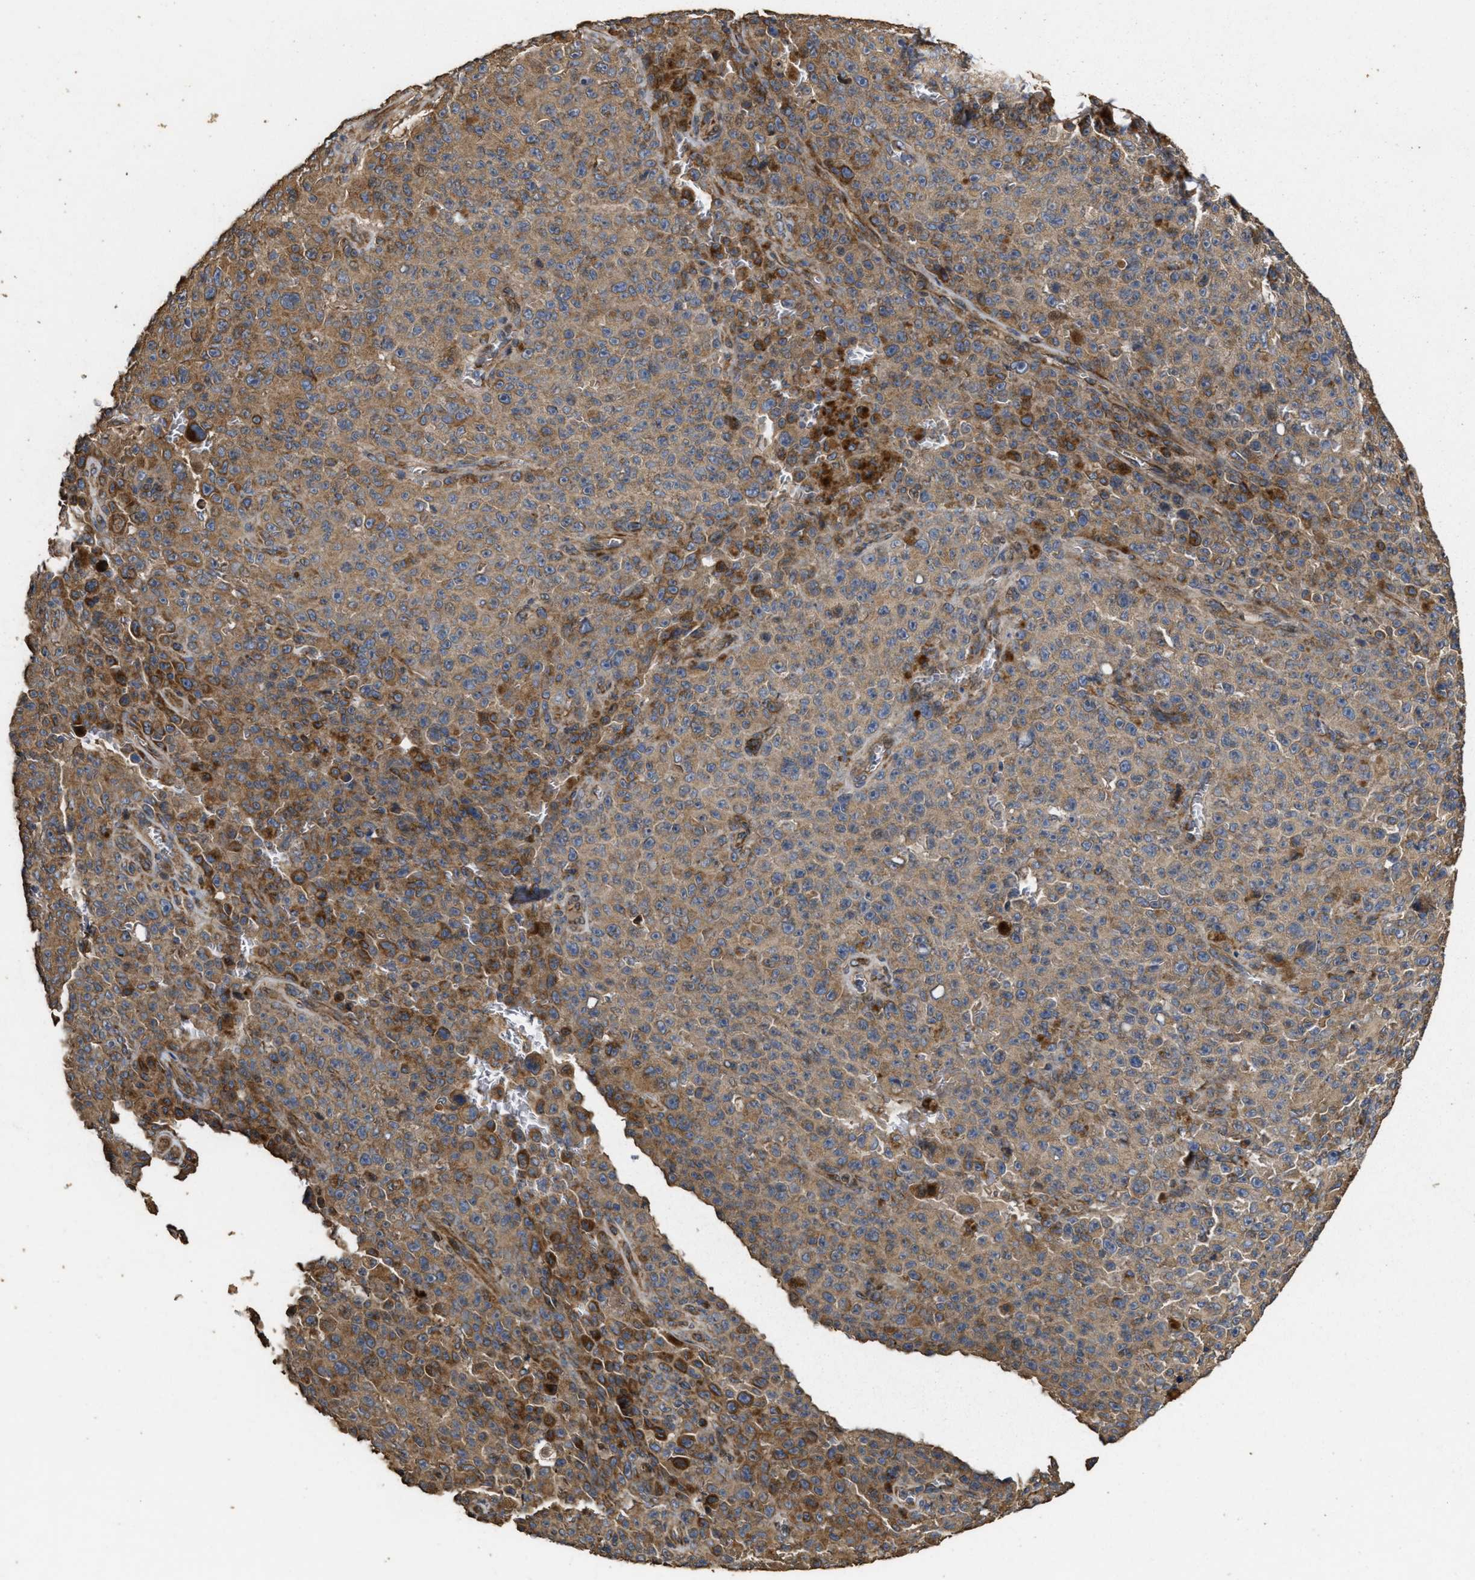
{"staining": {"intensity": "moderate", "quantity": ">75%", "location": "cytoplasmic/membranous"}, "tissue": "melanoma", "cell_type": "Tumor cells", "image_type": "cancer", "snomed": [{"axis": "morphology", "description": "Malignant melanoma, NOS"}, {"axis": "topography", "description": "Skin"}], "caption": "An image showing moderate cytoplasmic/membranous expression in approximately >75% of tumor cells in melanoma, as visualized by brown immunohistochemical staining.", "gene": "NAV1", "patient": {"sex": "female", "age": 82}}